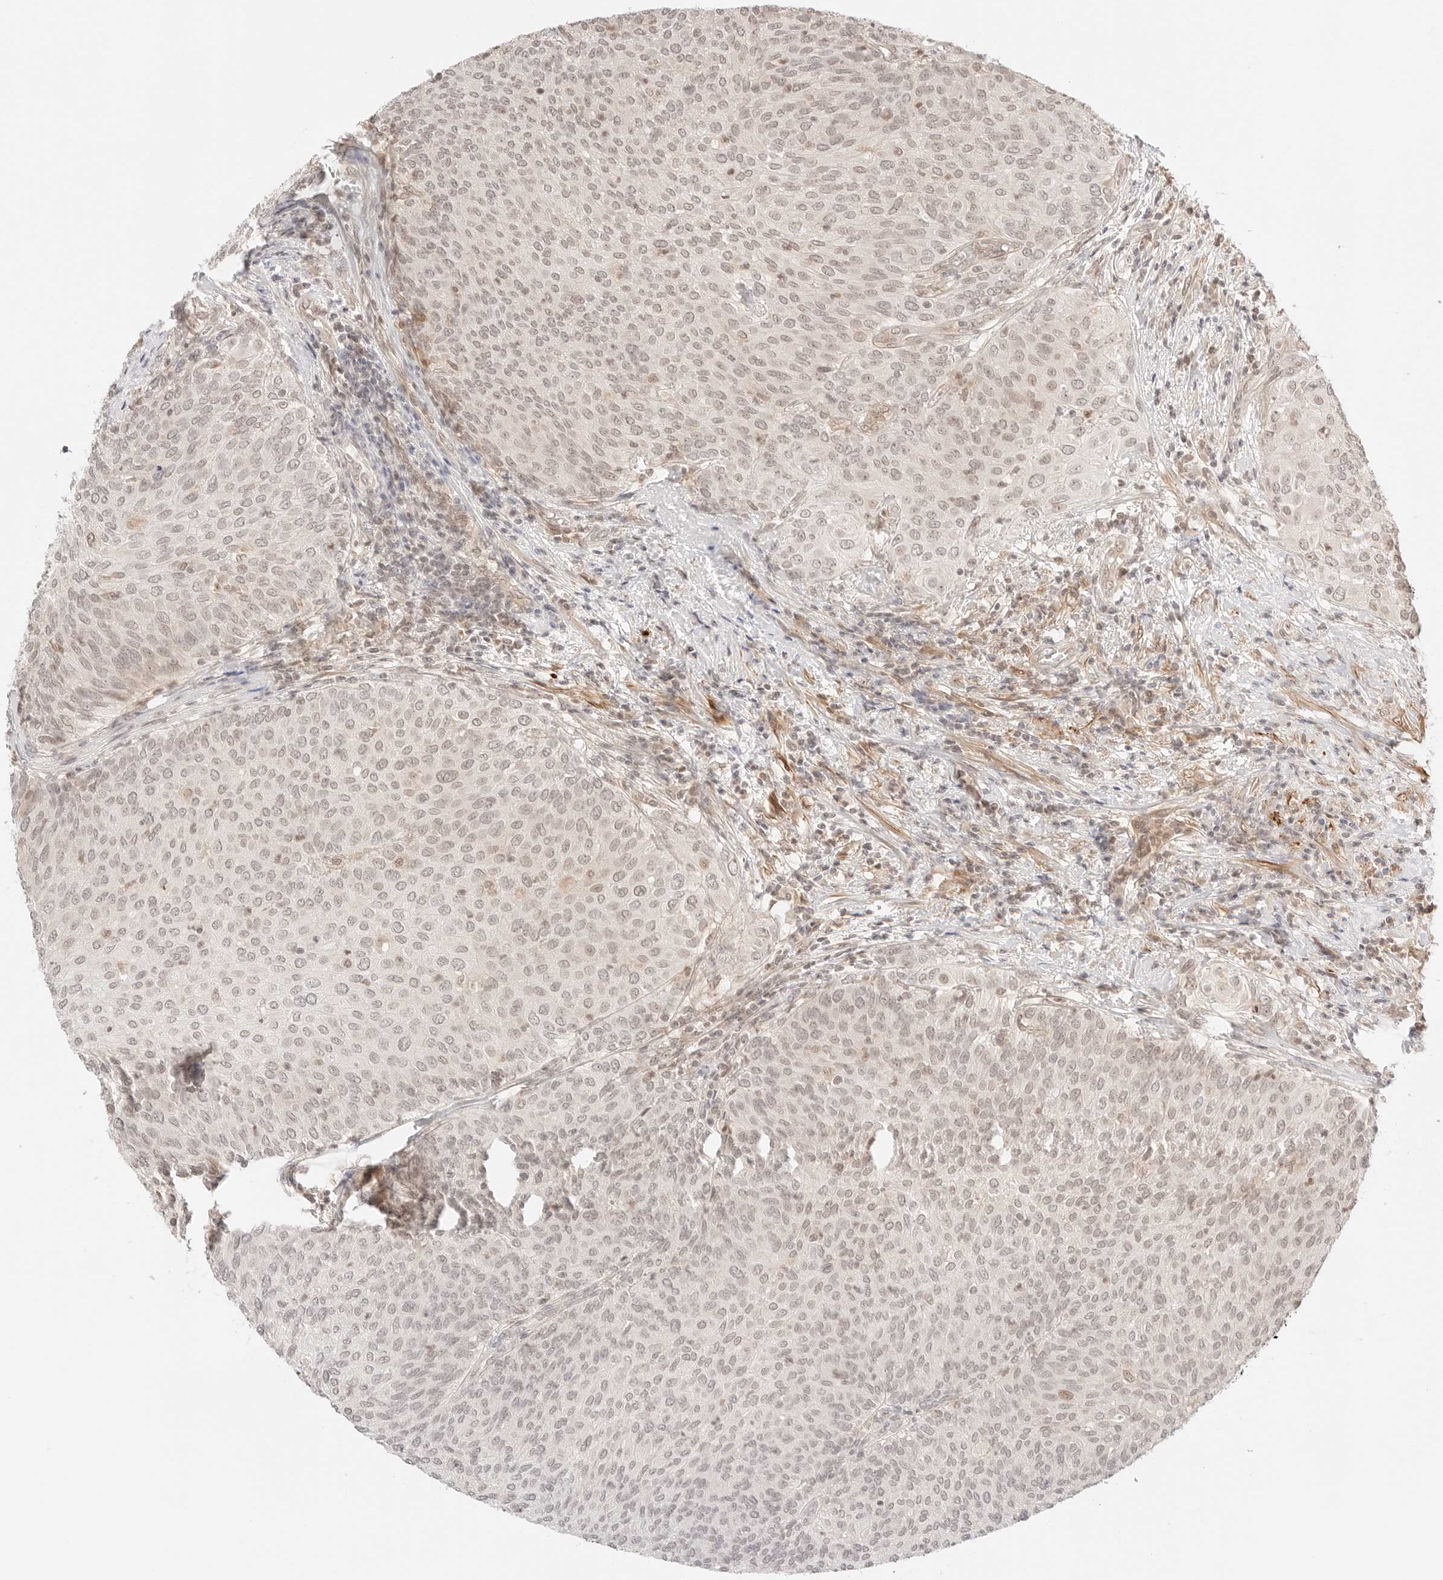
{"staining": {"intensity": "weak", "quantity": "25%-75%", "location": "nuclear"}, "tissue": "urothelial cancer", "cell_type": "Tumor cells", "image_type": "cancer", "snomed": [{"axis": "morphology", "description": "Urothelial carcinoma, Low grade"}, {"axis": "topography", "description": "Urinary bladder"}], "caption": "A brown stain shows weak nuclear positivity of a protein in human urothelial cancer tumor cells. (DAB (3,3'-diaminobenzidine) IHC with brightfield microscopy, high magnification).", "gene": "RPS6KL1", "patient": {"sex": "female", "age": 79}}